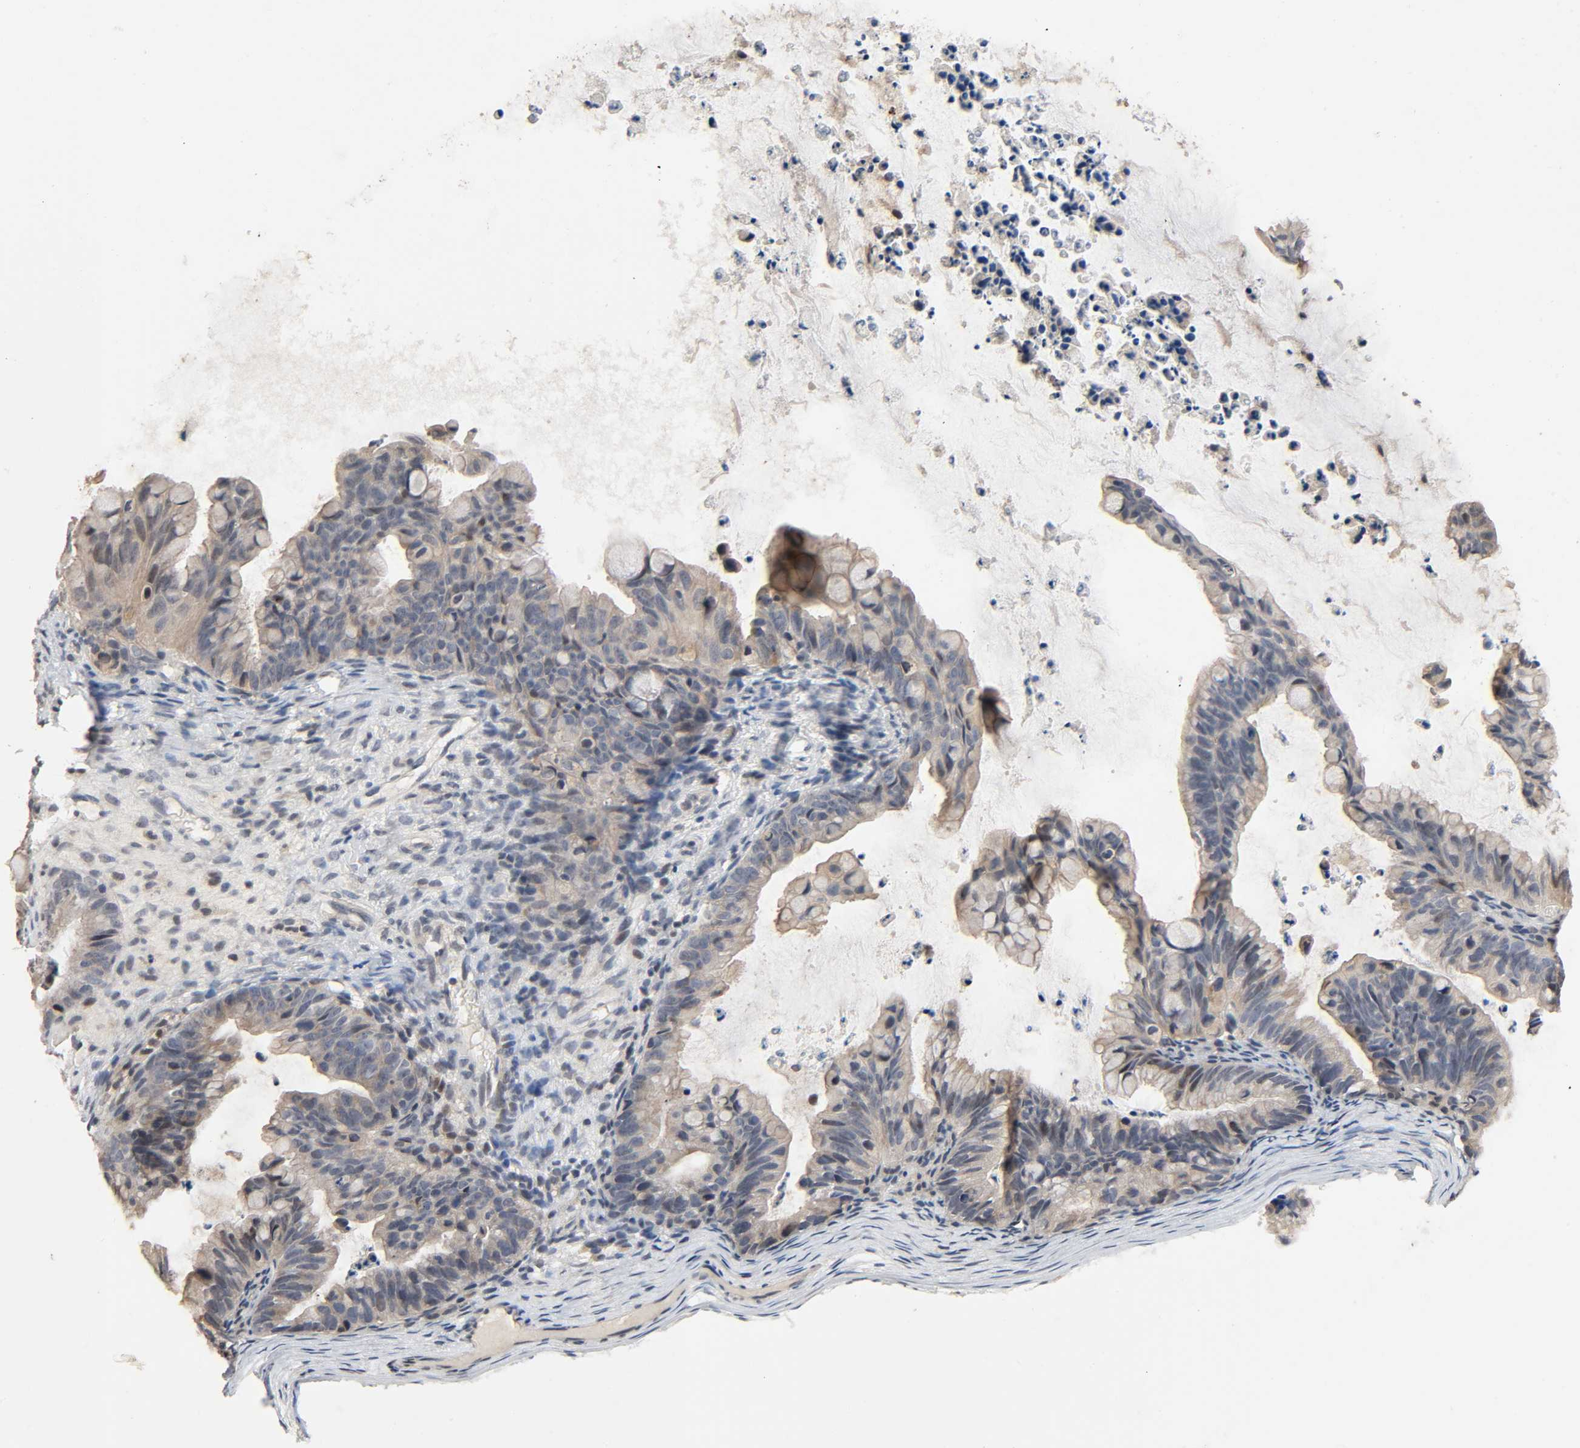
{"staining": {"intensity": "weak", "quantity": "25%-75%", "location": "cytoplasmic/membranous"}, "tissue": "ovarian cancer", "cell_type": "Tumor cells", "image_type": "cancer", "snomed": [{"axis": "morphology", "description": "Cystadenocarcinoma, mucinous, NOS"}, {"axis": "topography", "description": "Ovary"}], "caption": "Human mucinous cystadenocarcinoma (ovarian) stained for a protein (brown) displays weak cytoplasmic/membranous positive staining in about 25%-75% of tumor cells.", "gene": "MAGEA8", "patient": {"sex": "female", "age": 36}}